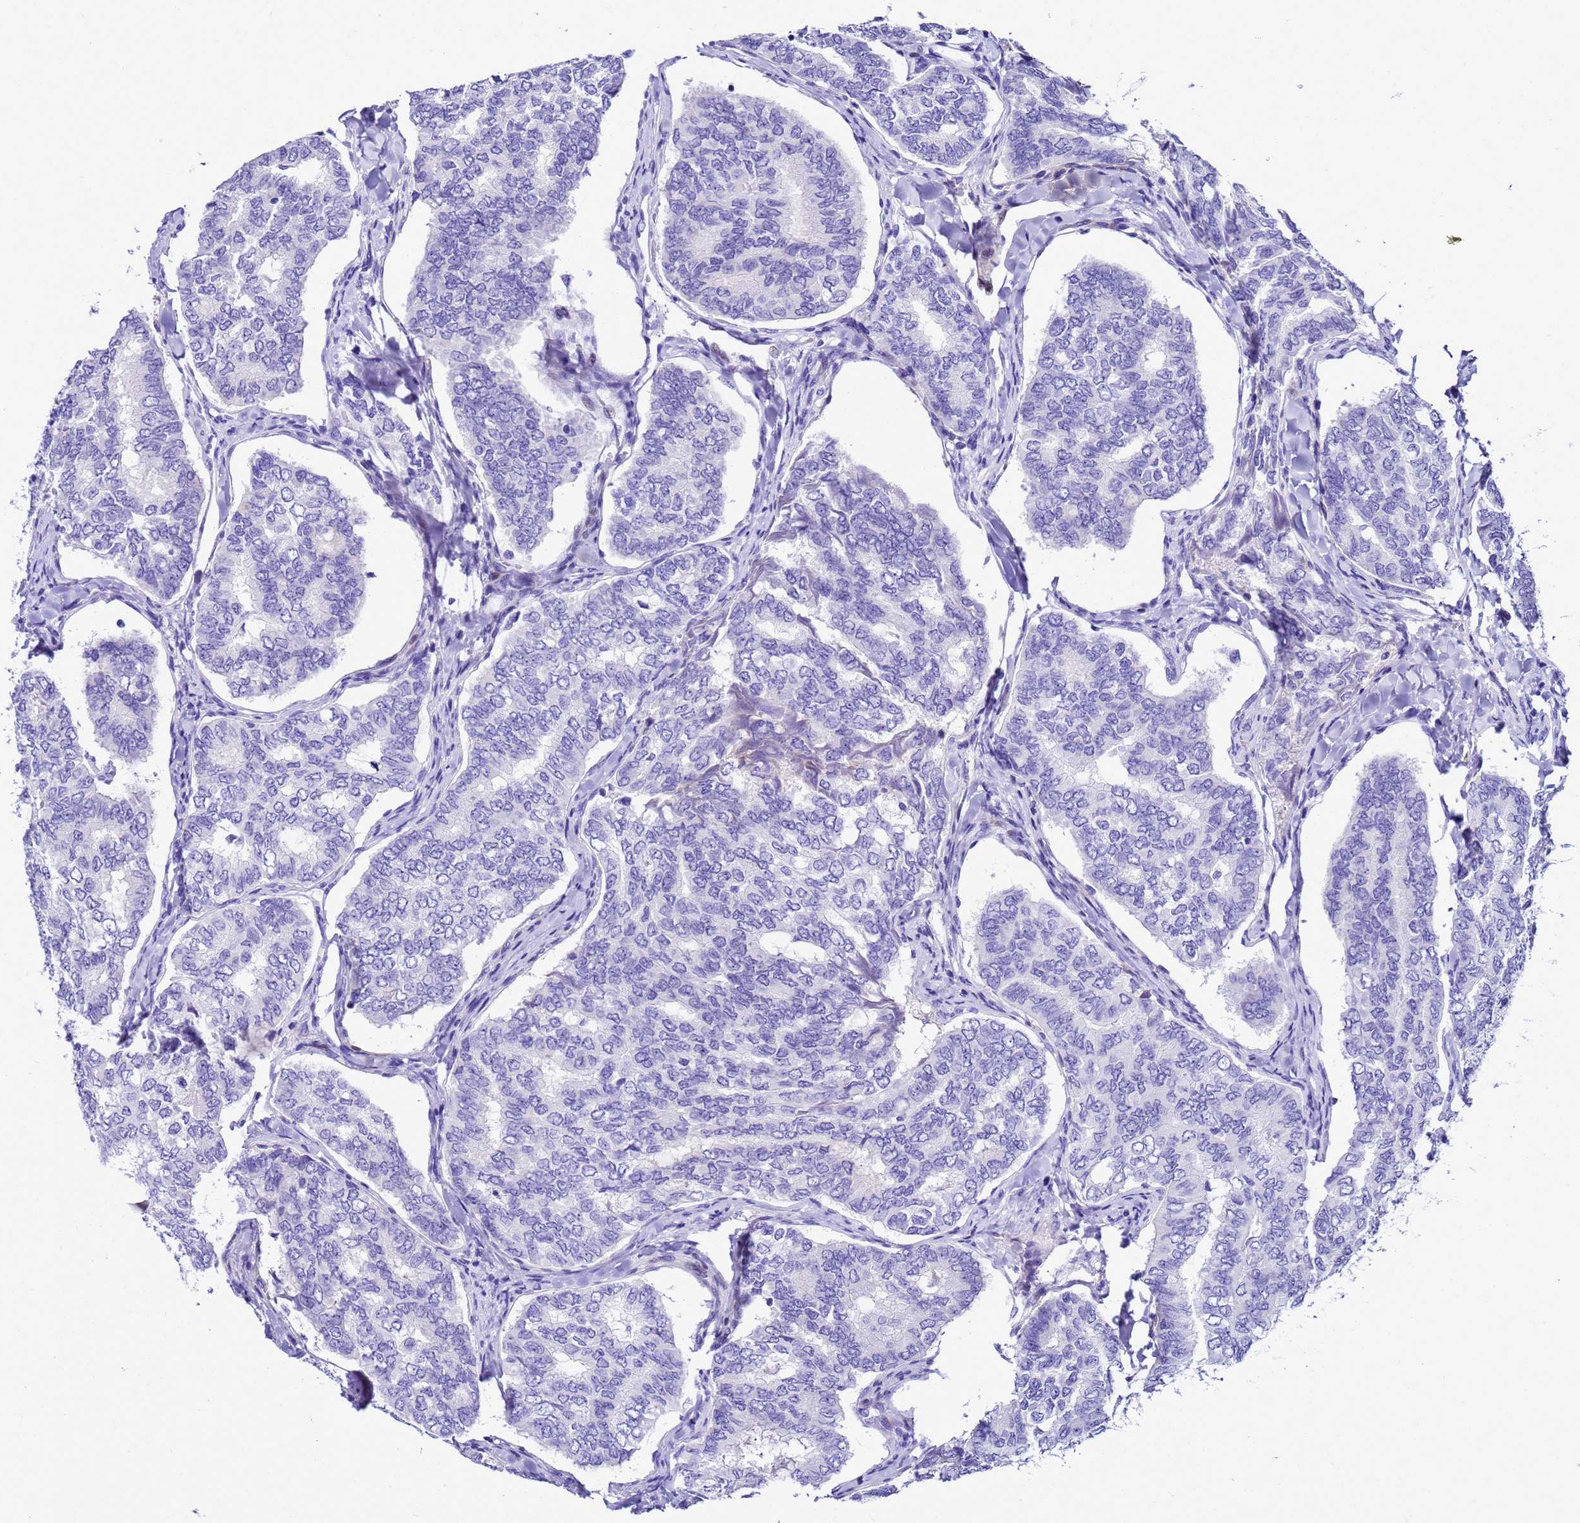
{"staining": {"intensity": "negative", "quantity": "none", "location": "none"}, "tissue": "thyroid cancer", "cell_type": "Tumor cells", "image_type": "cancer", "snomed": [{"axis": "morphology", "description": "Papillary adenocarcinoma, NOS"}, {"axis": "topography", "description": "Thyroid gland"}], "caption": "A high-resolution histopathology image shows IHC staining of papillary adenocarcinoma (thyroid), which shows no significant positivity in tumor cells.", "gene": "UGT2B10", "patient": {"sex": "female", "age": 35}}